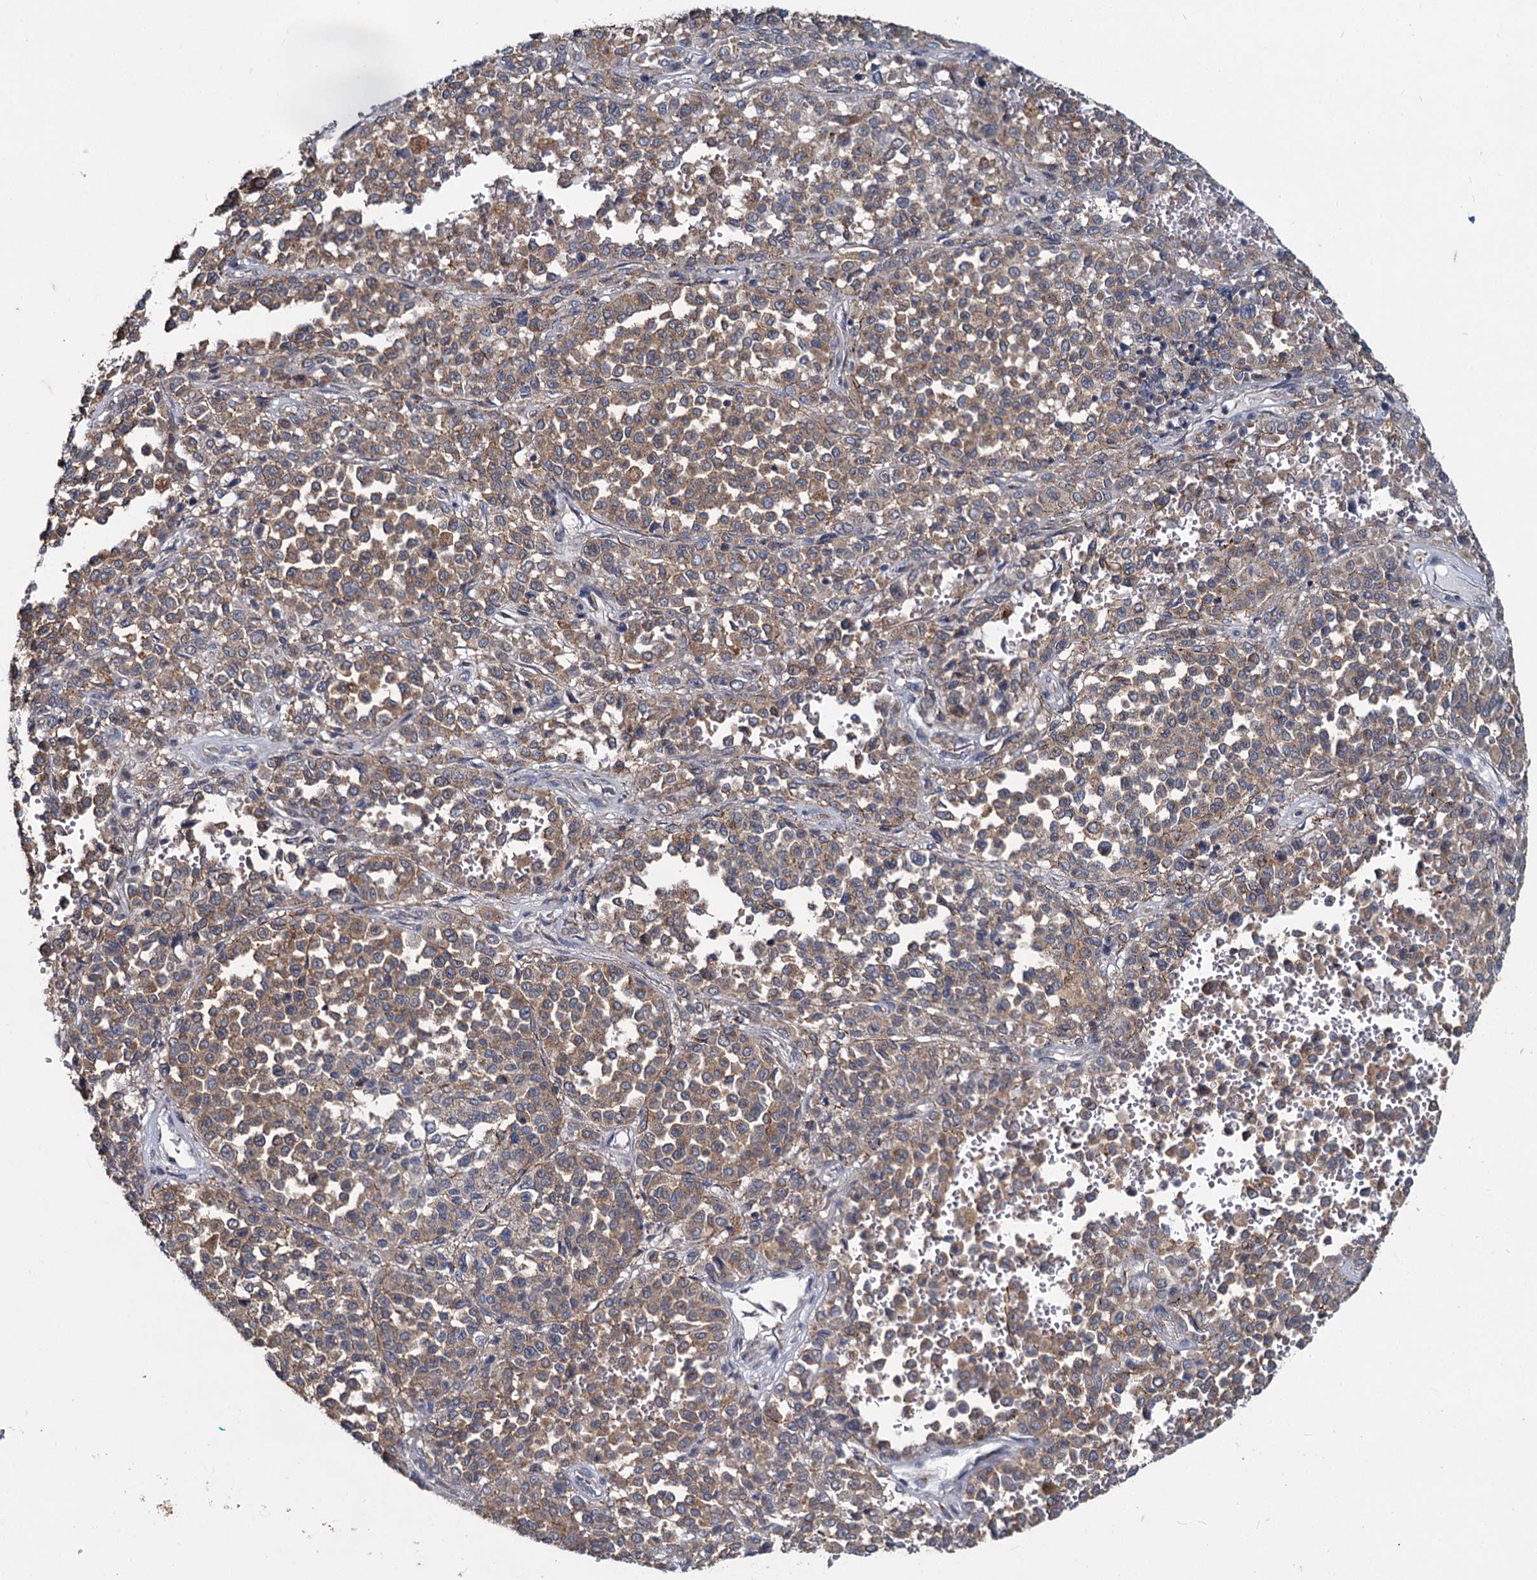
{"staining": {"intensity": "weak", "quantity": ">75%", "location": "cytoplasmic/membranous"}, "tissue": "melanoma", "cell_type": "Tumor cells", "image_type": "cancer", "snomed": [{"axis": "morphology", "description": "Malignant melanoma, Metastatic site"}, {"axis": "topography", "description": "Pancreas"}], "caption": "Protein expression analysis of melanoma demonstrates weak cytoplasmic/membranous positivity in approximately >75% of tumor cells. Using DAB (brown) and hematoxylin (blue) stains, captured at high magnification using brightfield microscopy.", "gene": "ADCY2", "patient": {"sex": "female", "age": 30}}